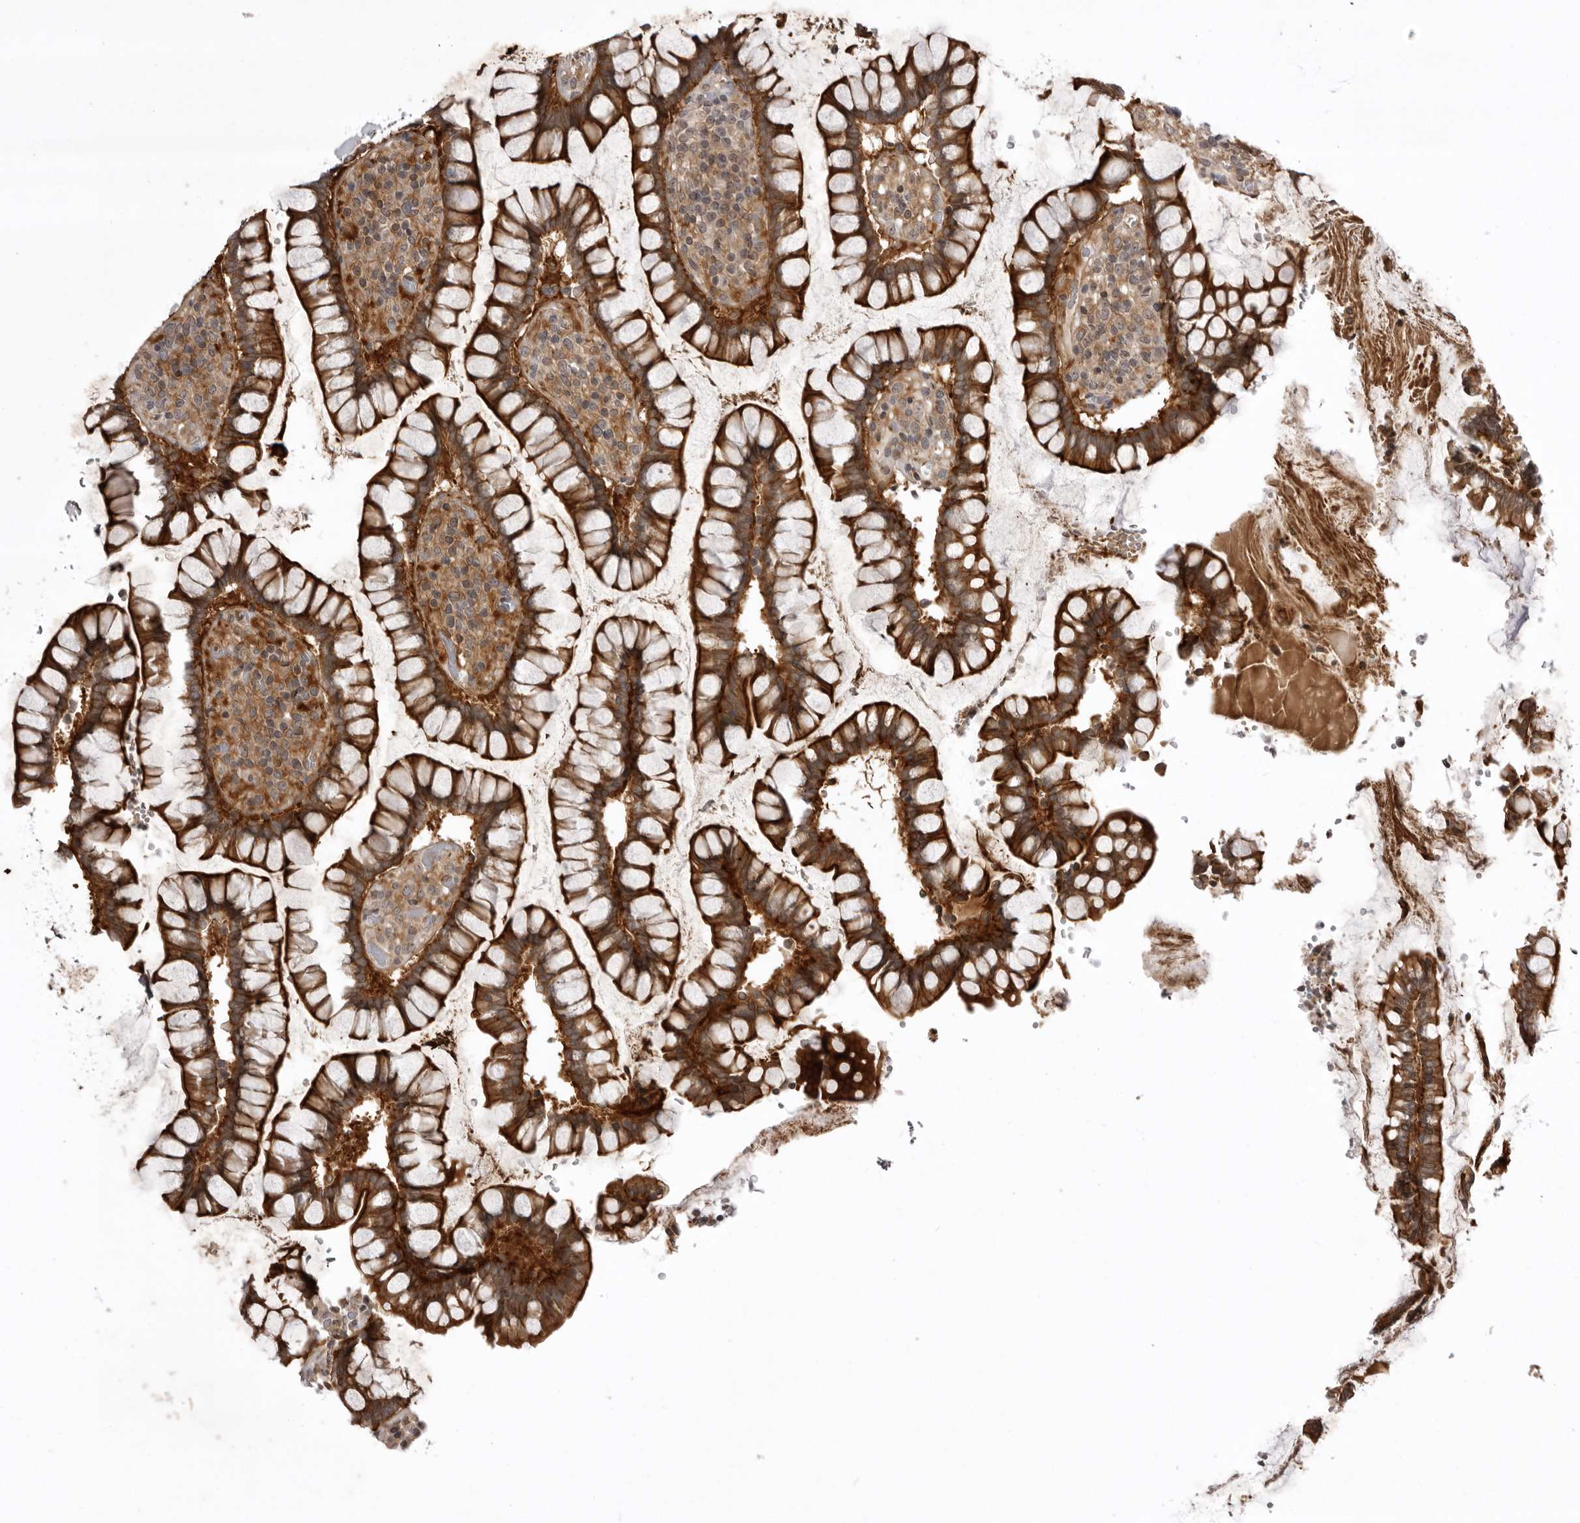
{"staining": {"intensity": "weak", "quantity": ">75%", "location": "cytoplasmic/membranous"}, "tissue": "colon", "cell_type": "Endothelial cells", "image_type": "normal", "snomed": [{"axis": "morphology", "description": "Normal tissue, NOS"}, {"axis": "topography", "description": "Colon"}], "caption": "Immunohistochemistry photomicrograph of unremarkable human colon stained for a protein (brown), which demonstrates low levels of weak cytoplasmic/membranous expression in approximately >75% of endothelial cells.", "gene": "USP43", "patient": {"sex": "female", "age": 79}}